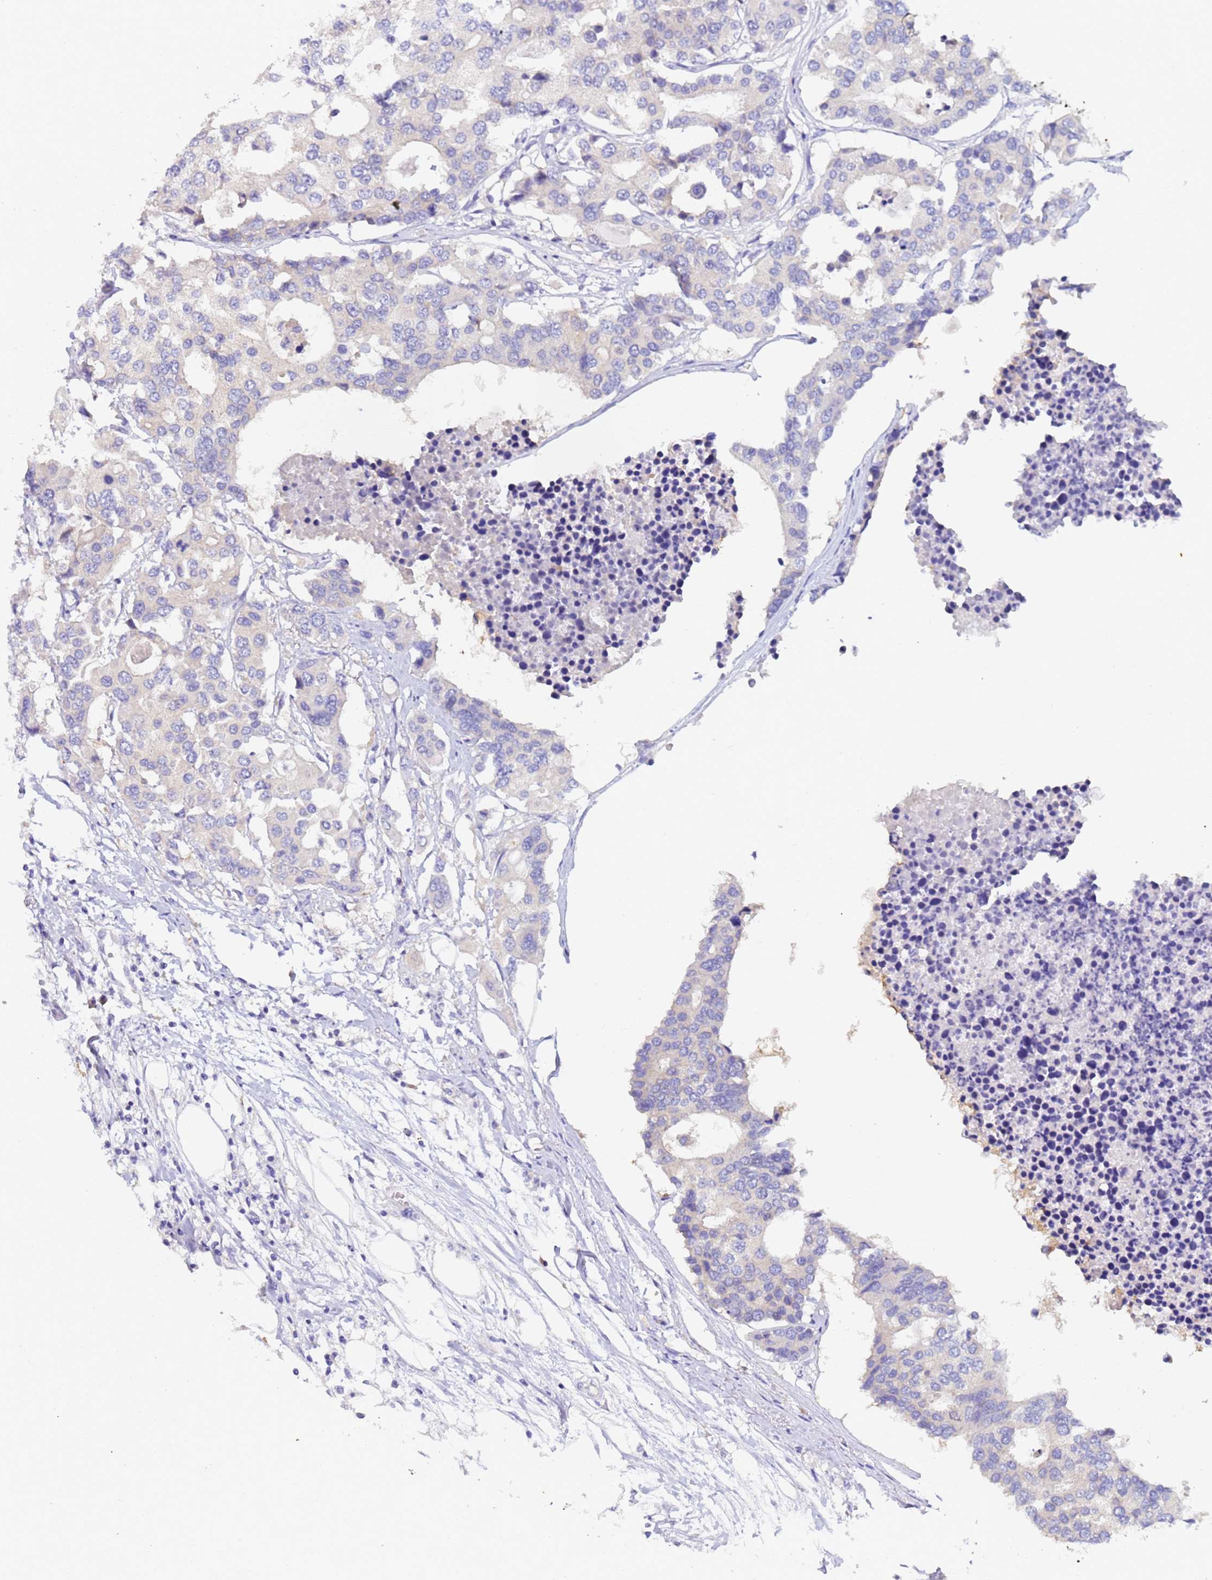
{"staining": {"intensity": "negative", "quantity": "none", "location": "none"}, "tissue": "colorectal cancer", "cell_type": "Tumor cells", "image_type": "cancer", "snomed": [{"axis": "morphology", "description": "Adenocarcinoma, NOS"}, {"axis": "topography", "description": "Colon"}], "caption": "Protein analysis of colorectal cancer shows no significant expression in tumor cells.", "gene": "UBE2O", "patient": {"sex": "male", "age": 77}}